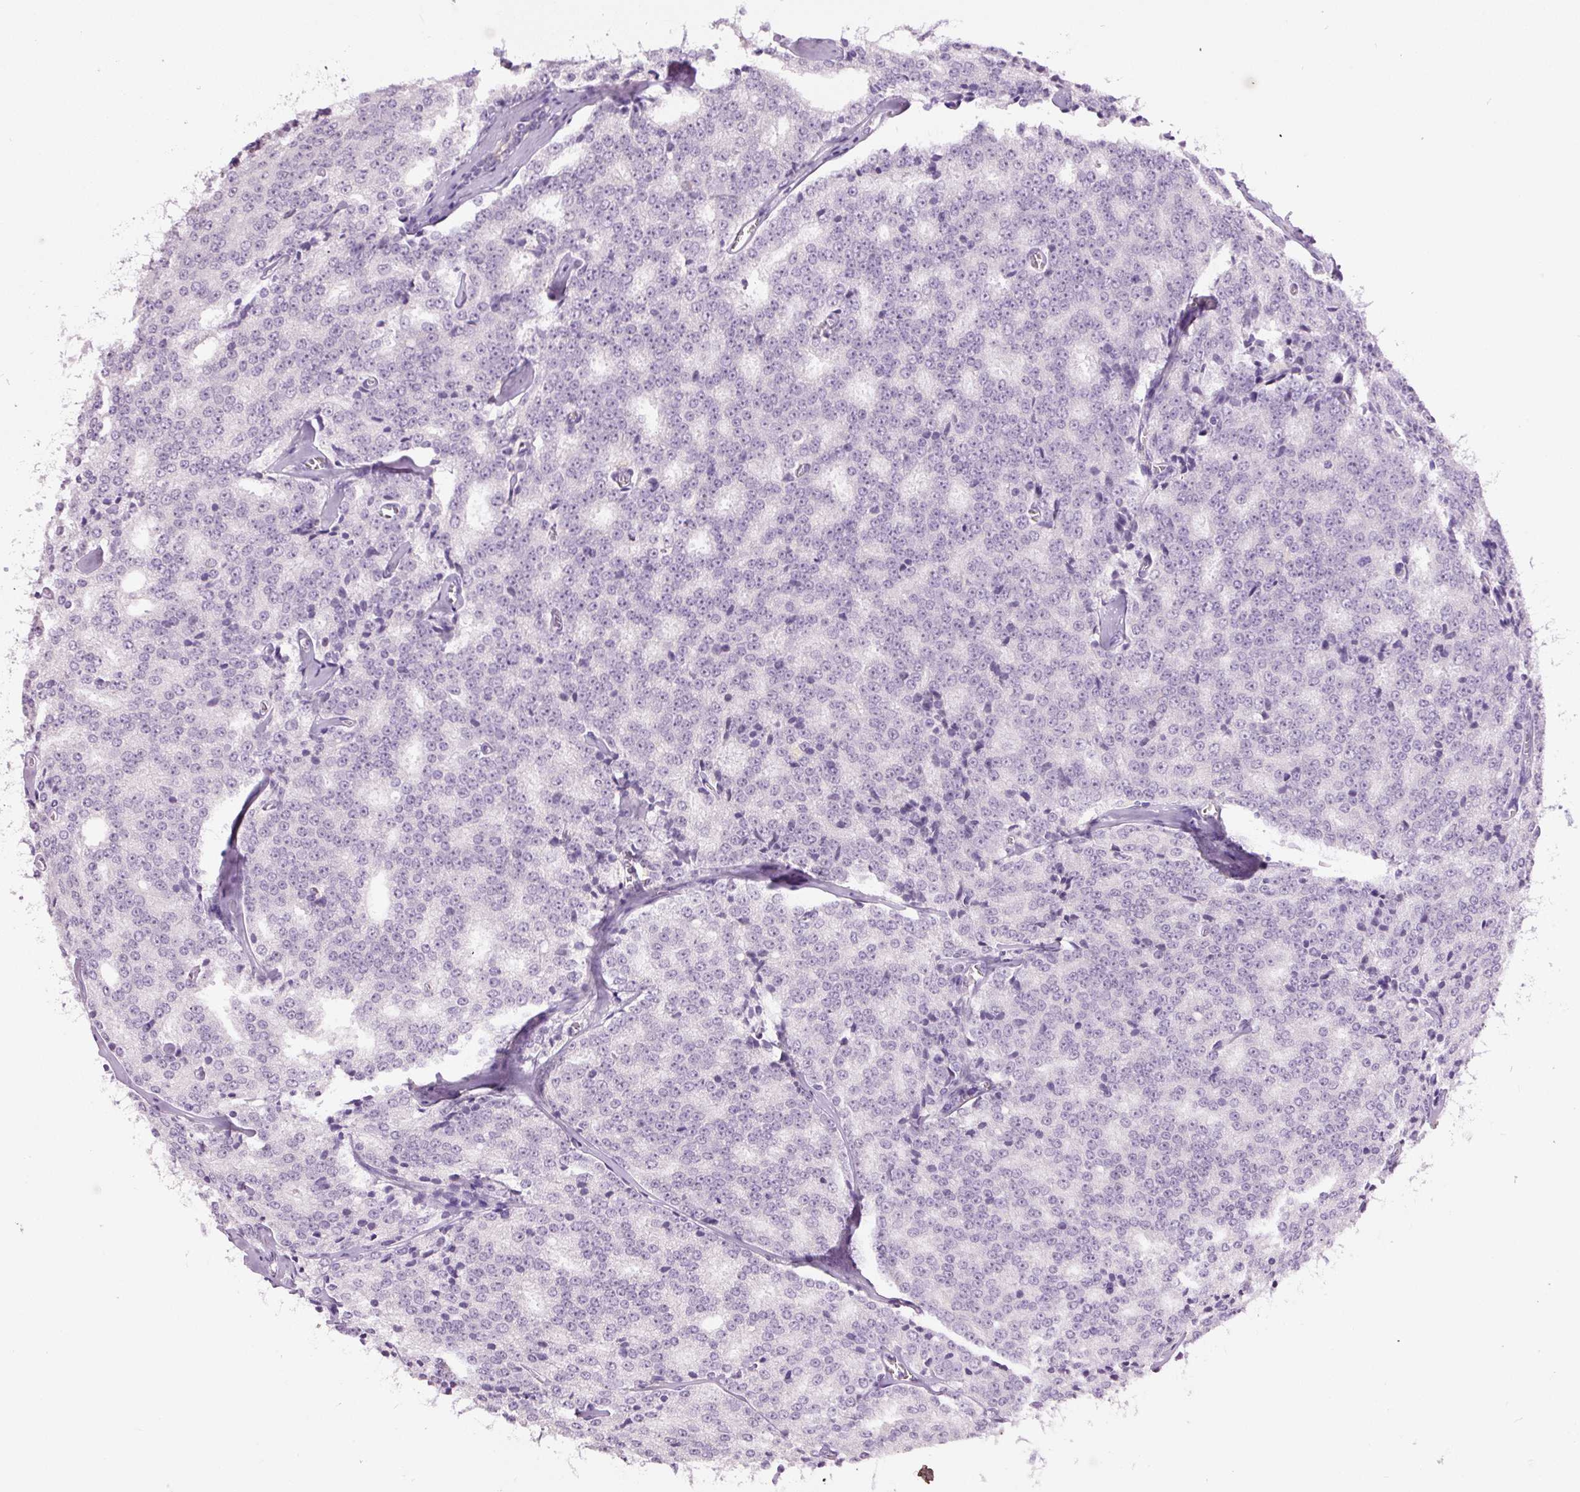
{"staining": {"intensity": "negative", "quantity": "none", "location": "none"}, "tissue": "prostate cancer", "cell_type": "Tumor cells", "image_type": "cancer", "snomed": [{"axis": "morphology", "description": "Adenocarcinoma, Low grade"}, {"axis": "topography", "description": "Prostate"}], "caption": "A photomicrograph of prostate adenocarcinoma (low-grade) stained for a protein displays no brown staining in tumor cells.", "gene": "GCG", "patient": {"sex": "male", "age": 60}}